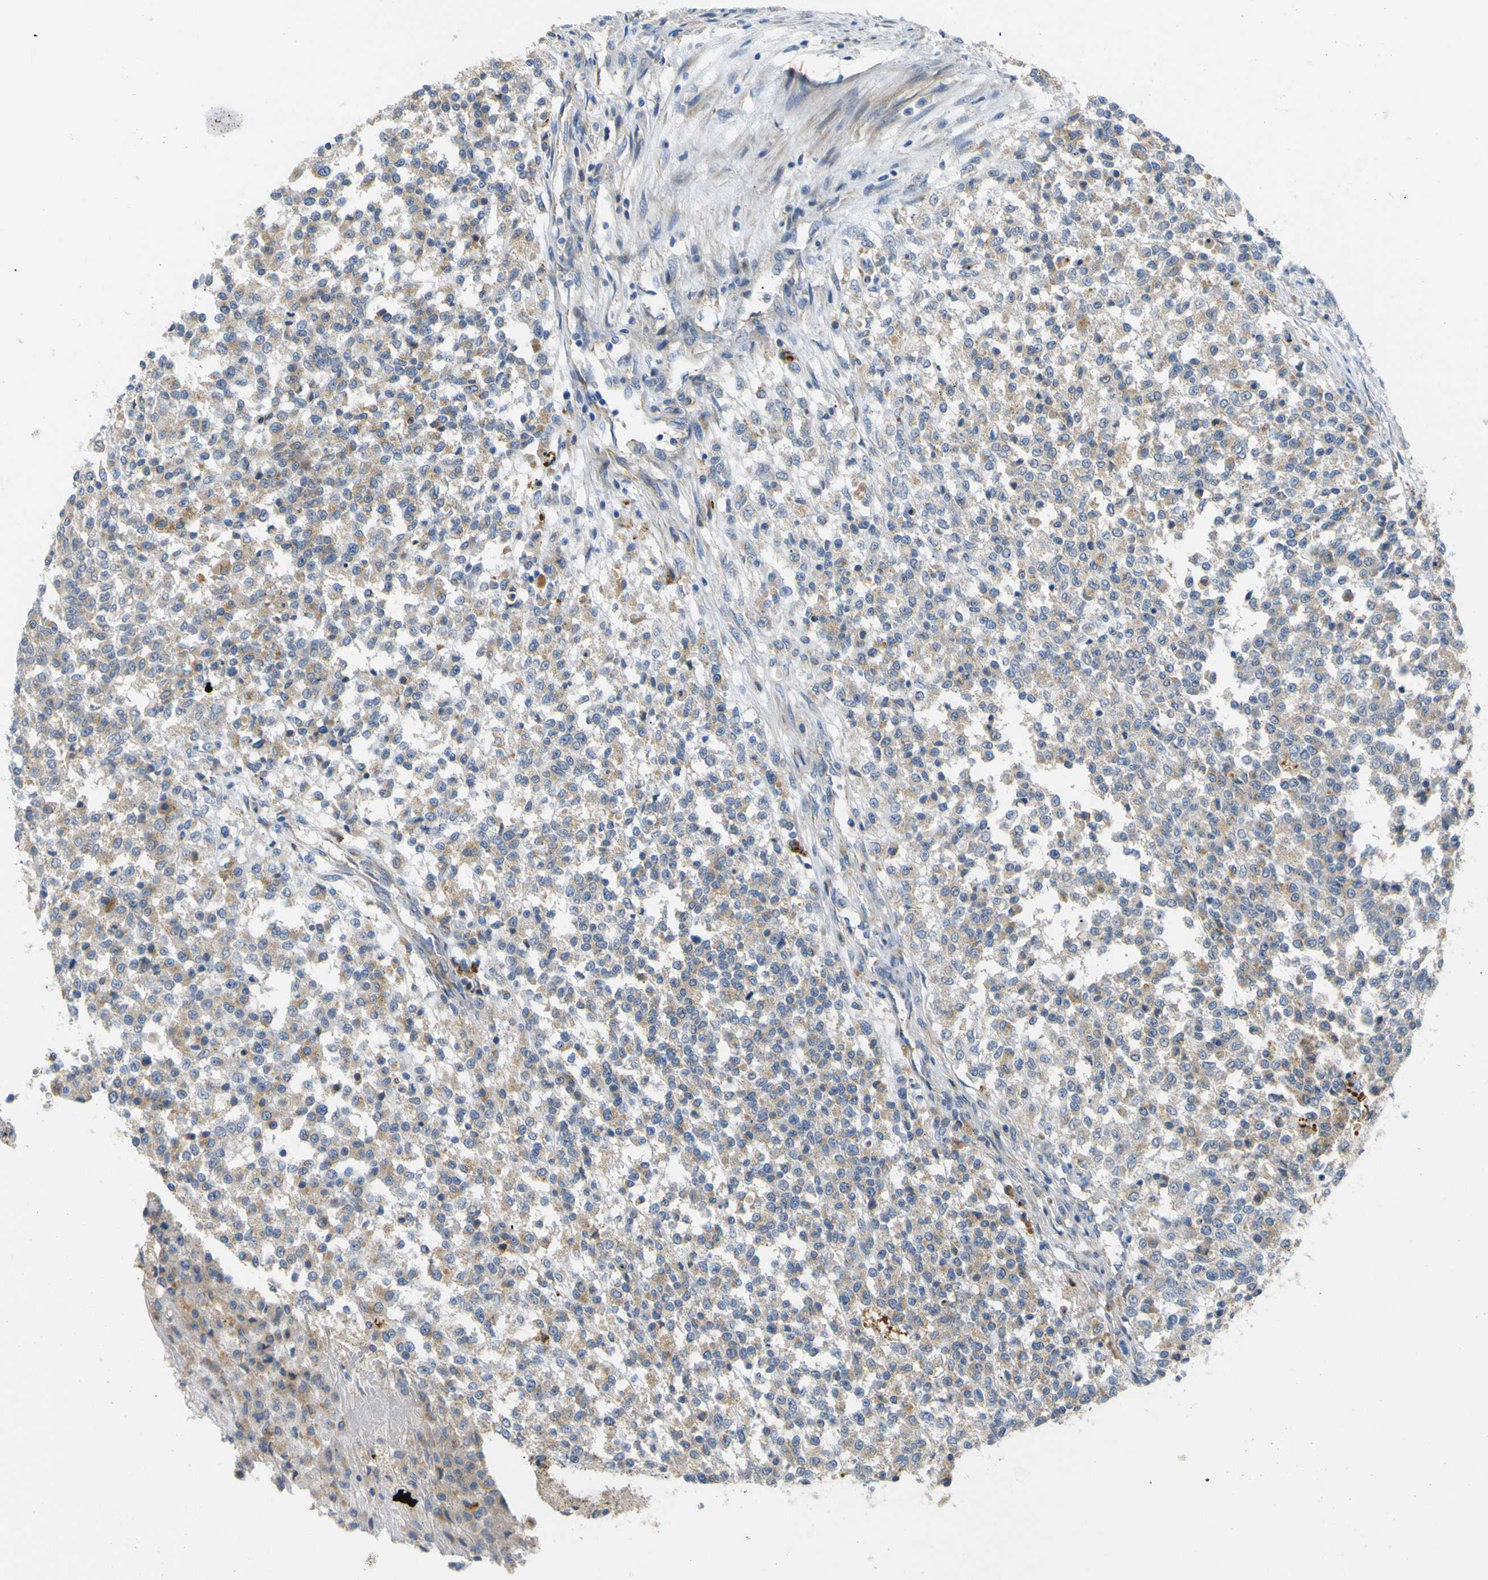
{"staining": {"intensity": "weak", "quantity": ">75%", "location": "cytoplasmic/membranous"}, "tissue": "testis cancer", "cell_type": "Tumor cells", "image_type": "cancer", "snomed": [{"axis": "morphology", "description": "Seminoma, NOS"}, {"axis": "topography", "description": "Testis"}], "caption": "Protein expression analysis of testis cancer (seminoma) exhibits weak cytoplasmic/membranous expression in about >75% of tumor cells.", "gene": "SYPL1", "patient": {"sex": "male", "age": 59}}